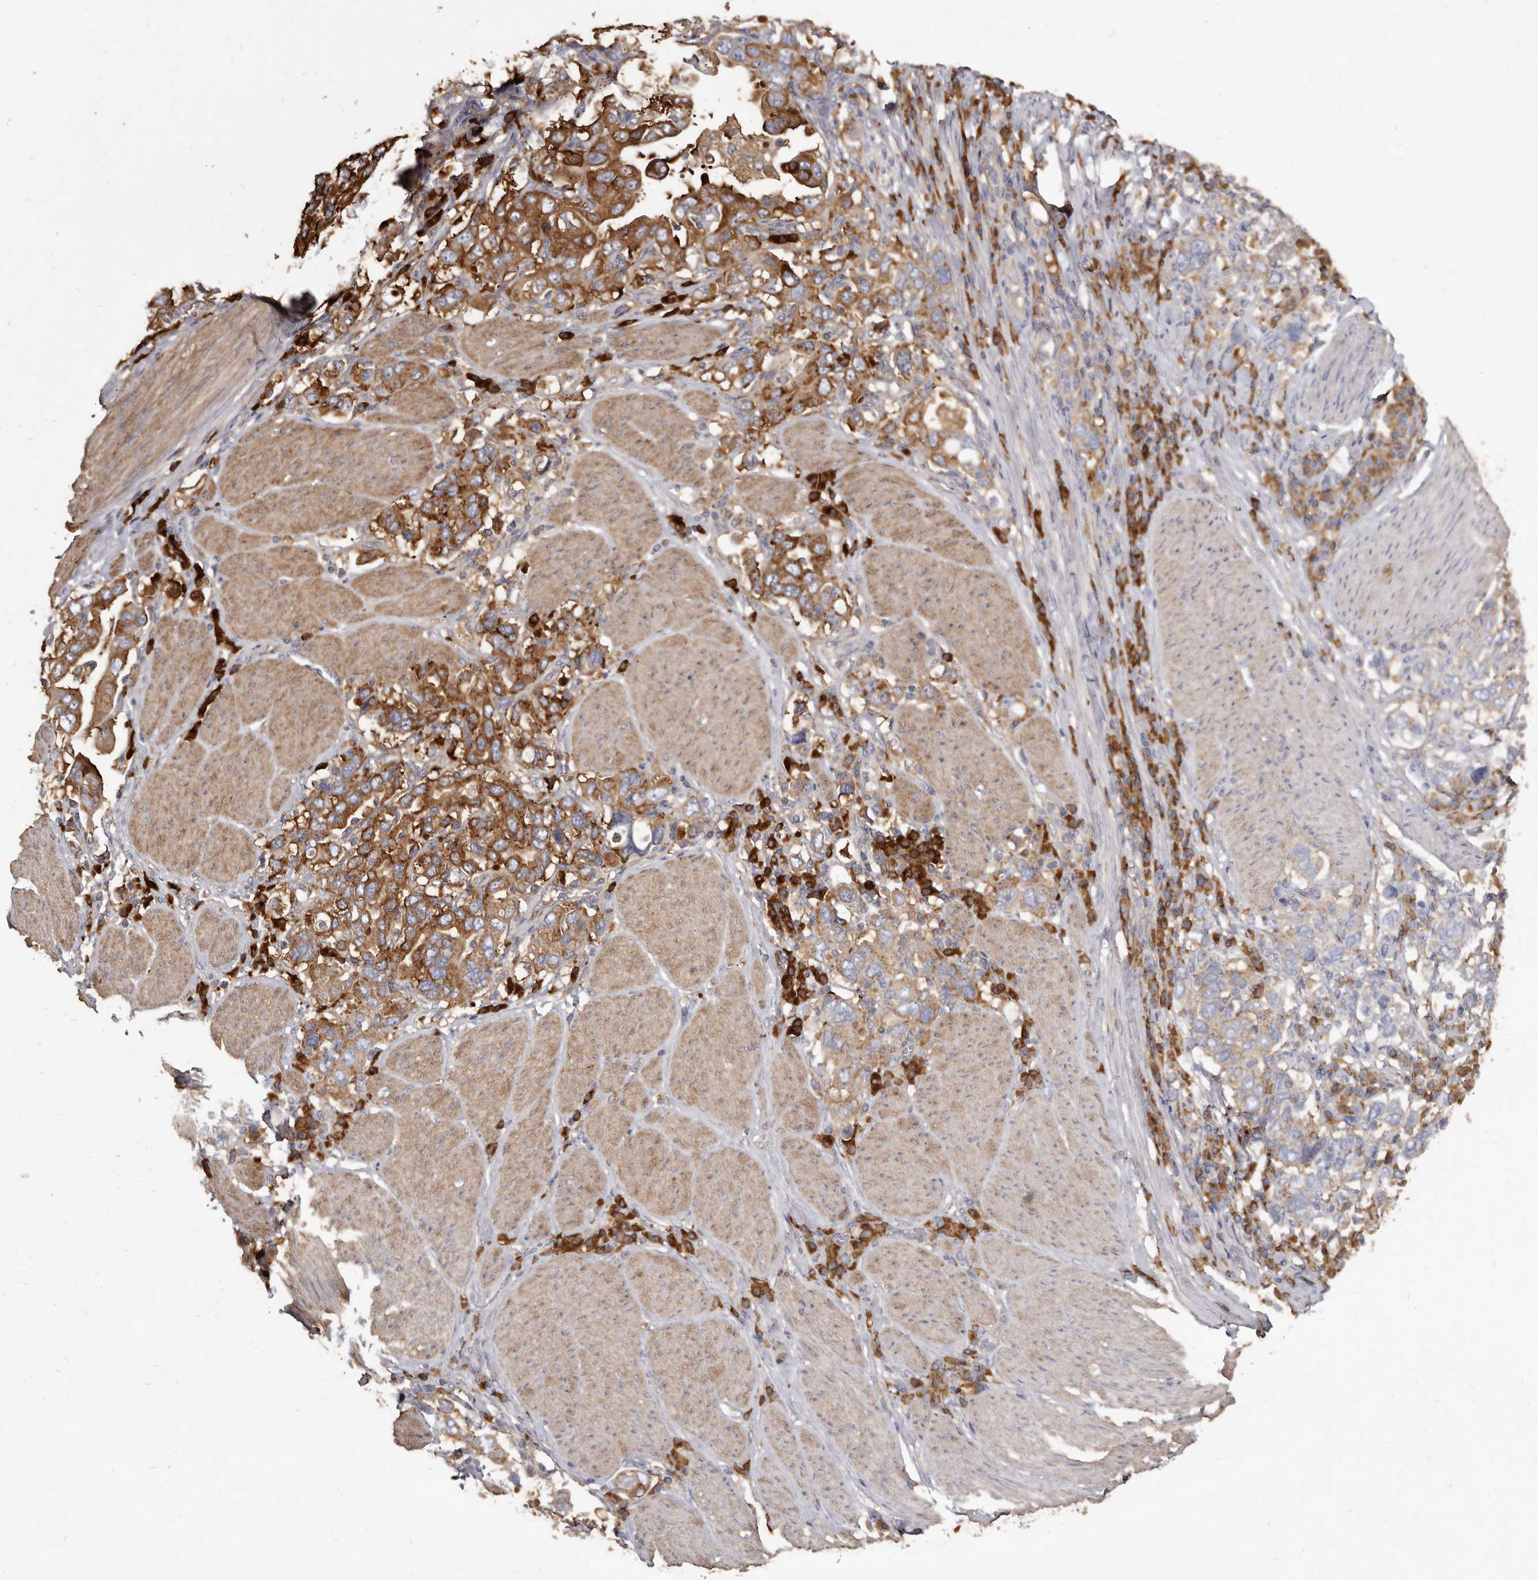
{"staining": {"intensity": "moderate", "quantity": ">75%", "location": "cytoplasmic/membranous"}, "tissue": "stomach cancer", "cell_type": "Tumor cells", "image_type": "cancer", "snomed": [{"axis": "morphology", "description": "Adenocarcinoma, NOS"}, {"axis": "topography", "description": "Stomach, upper"}], "caption": "A photomicrograph showing moderate cytoplasmic/membranous expression in about >75% of tumor cells in stomach cancer (adenocarcinoma), as visualized by brown immunohistochemical staining.", "gene": "TPD52", "patient": {"sex": "male", "age": 62}}